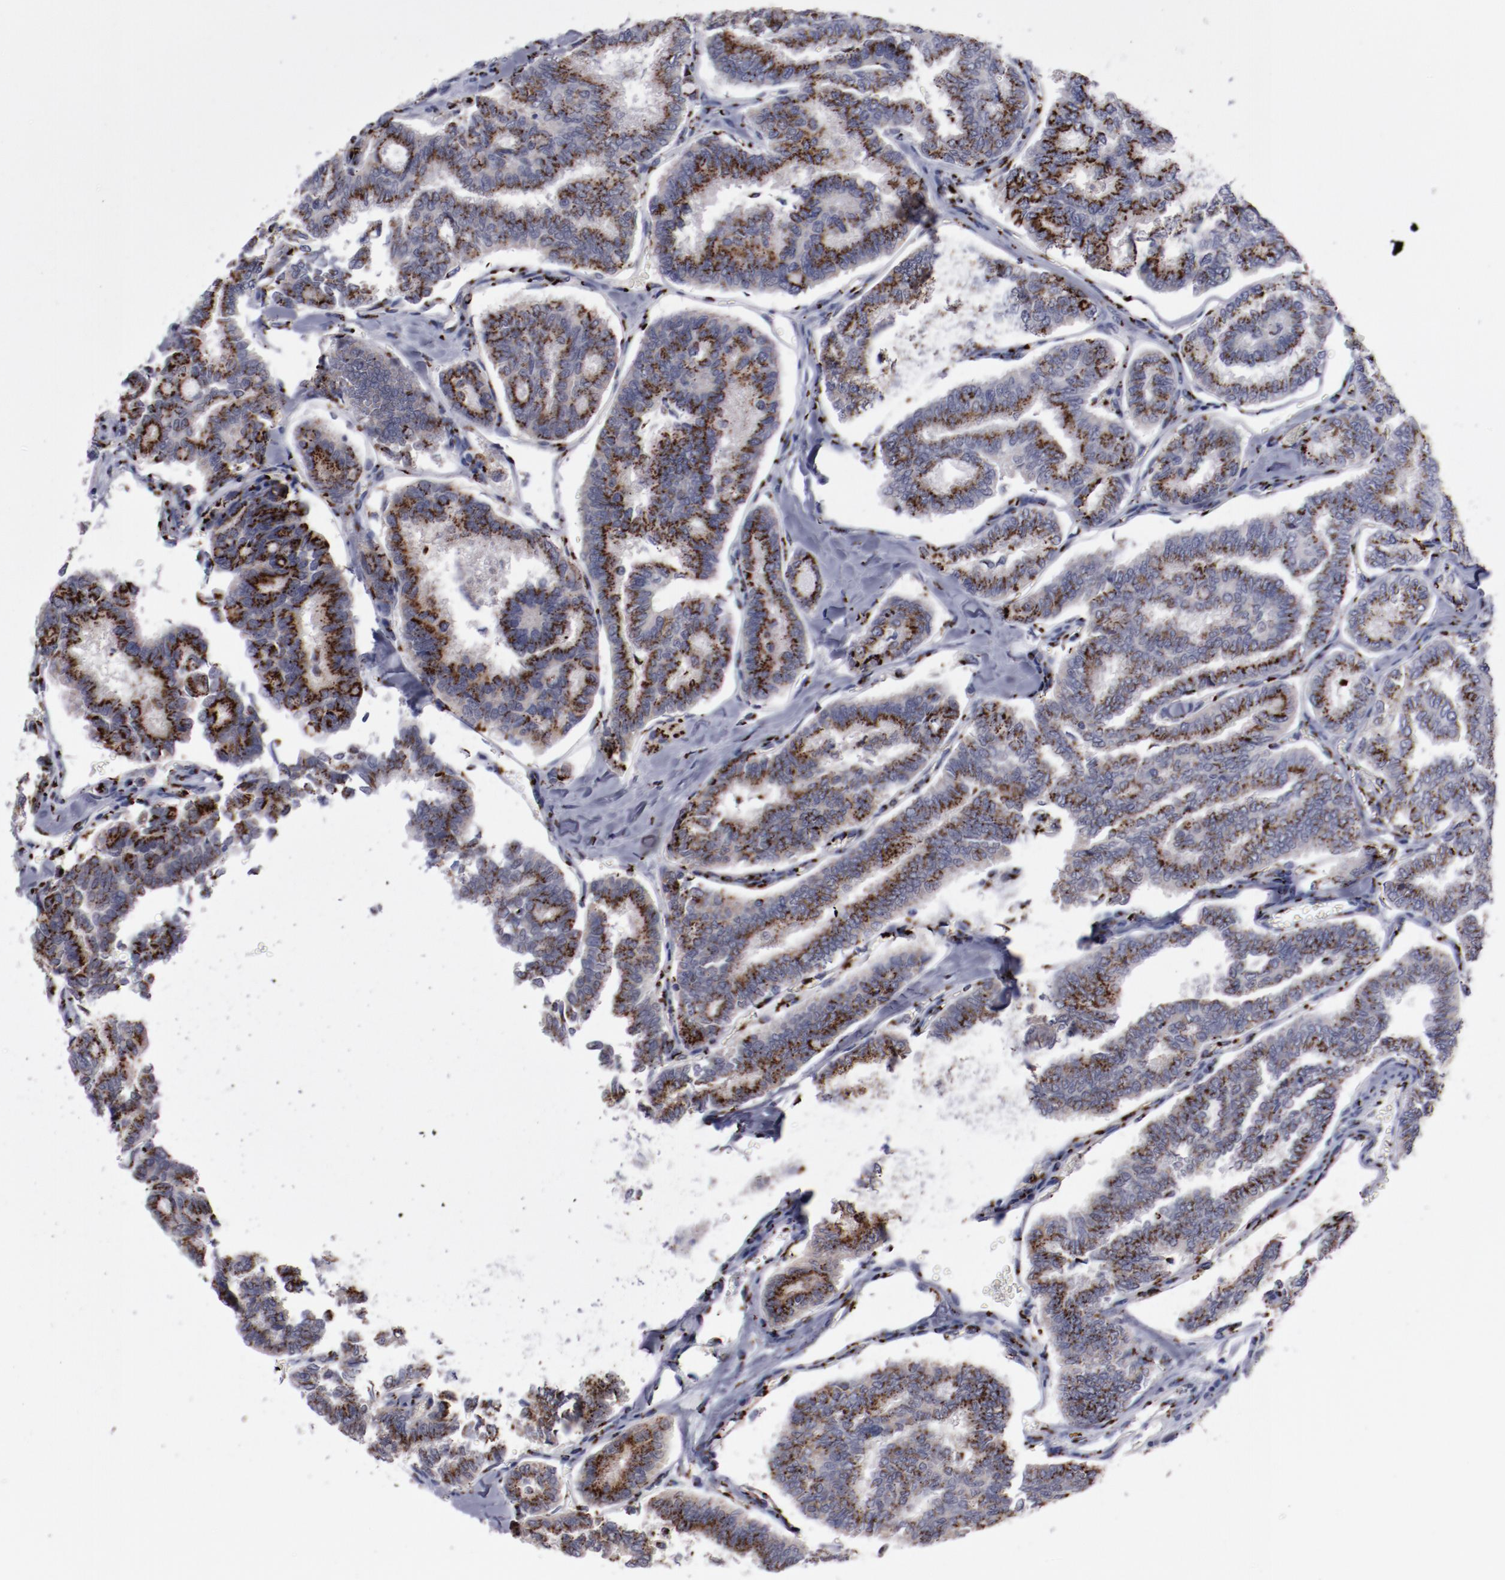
{"staining": {"intensity": "strong", "quantity": ">75%", "location": "cytoplasmic/membranous"}, "tissue": "thyroid cancer", "cell_type": "Tumor cells", "image_type": "cancer", "snomed": [{"axis": "morphology", "description": "Papillary adenocarcinoma, NOS"}, {"axis": "topography", "description": "Thyroid gland"}], "caption": "Tumor cells show strong cytoplasmic/membranous positivity in approximately >75% of cells in thyroid papillary adenocarcinoma. The protein of interest is stained brown, and the nuclei are stained in blue (DAB IHC with brightfield microscopy, high magnification).", "gene": "GOLIM4", "patient": {"sex": "female", "age": 35}}